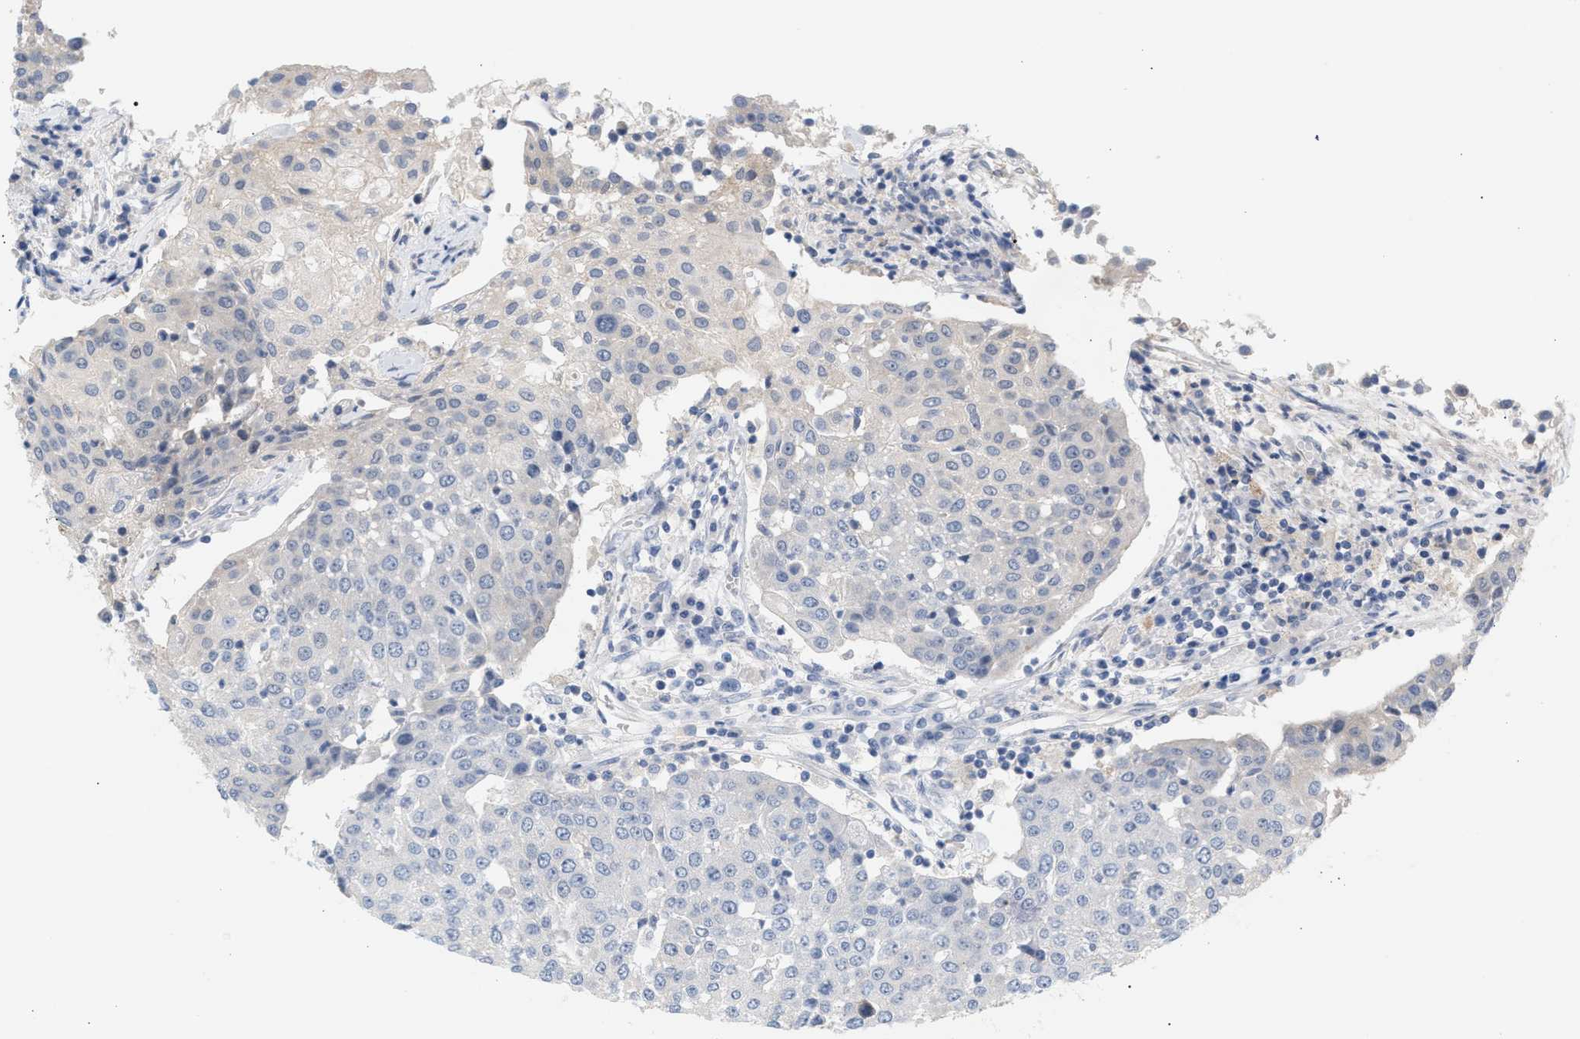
{"staining": {"intensity": "negative", "quantity": "none", "location": "none"}, "tissue": "urothelial cancer", "cell_type": "Tumor cells", "image_type": "cancer", "snomed": [{"axis": "morphology", "description": "Urothelial carcinoma, High grade"}, {"axis": "topography", "description": "Urinary bladder"}], "caption": "High-grade urothelial carcinoma stained for a protein using immunohistochemistry demonstrates no positivity tumor cells.", "gene": "LRCH1", "patient": {"sex": "female", "age": 85}}